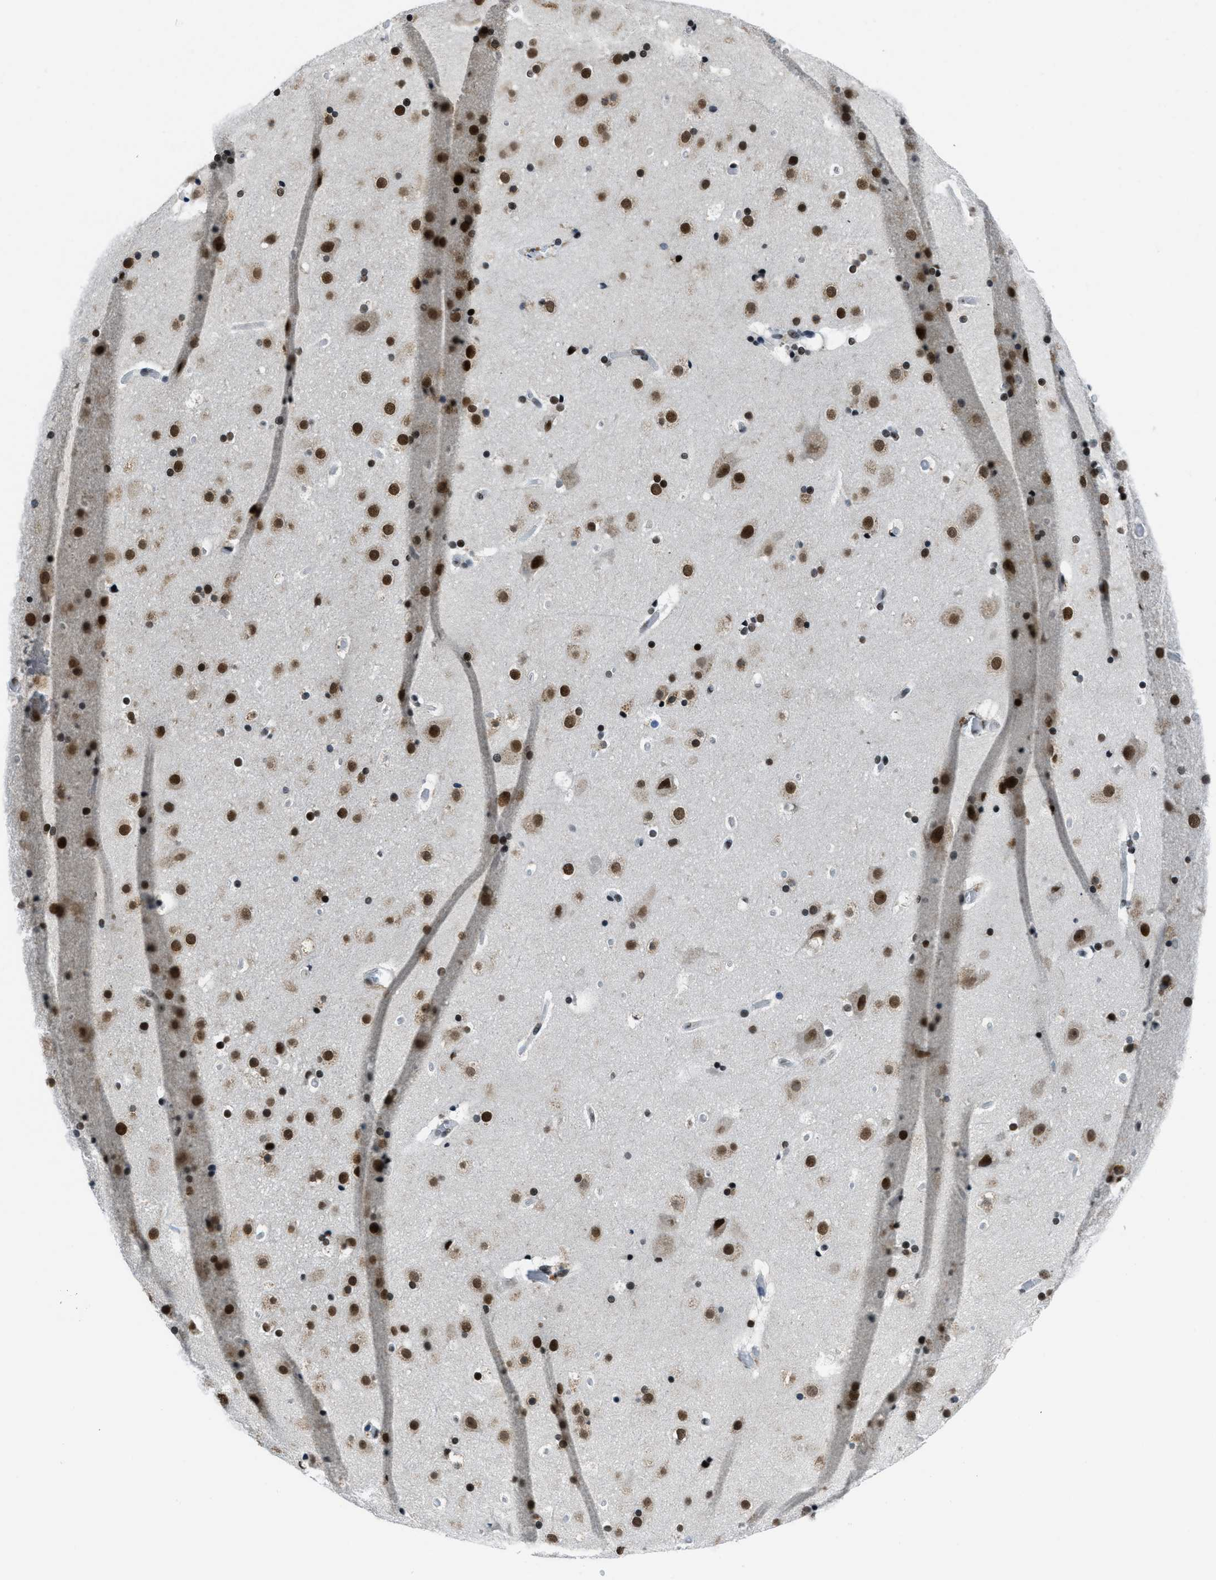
{"staining": {"intensity": "moderate", "quantity": ">75%", "location": "nuclear"}, "tissue": "cerebral cortex", "cell_type": "Endothelial cells", "image_type": "normal", "snomed": [{"axis": "morphology", "description": "Normal tissue, NOS"}, {"axis": "topography", "description": "Cerebral cortex"}], "caption": "Cerebral cortex stained with IHC displays moderate nuclear positivity in approximately >75% of endothelial cells.", "gene": "GATAD2B", "patient": {"sex": "male", "age": 57}}